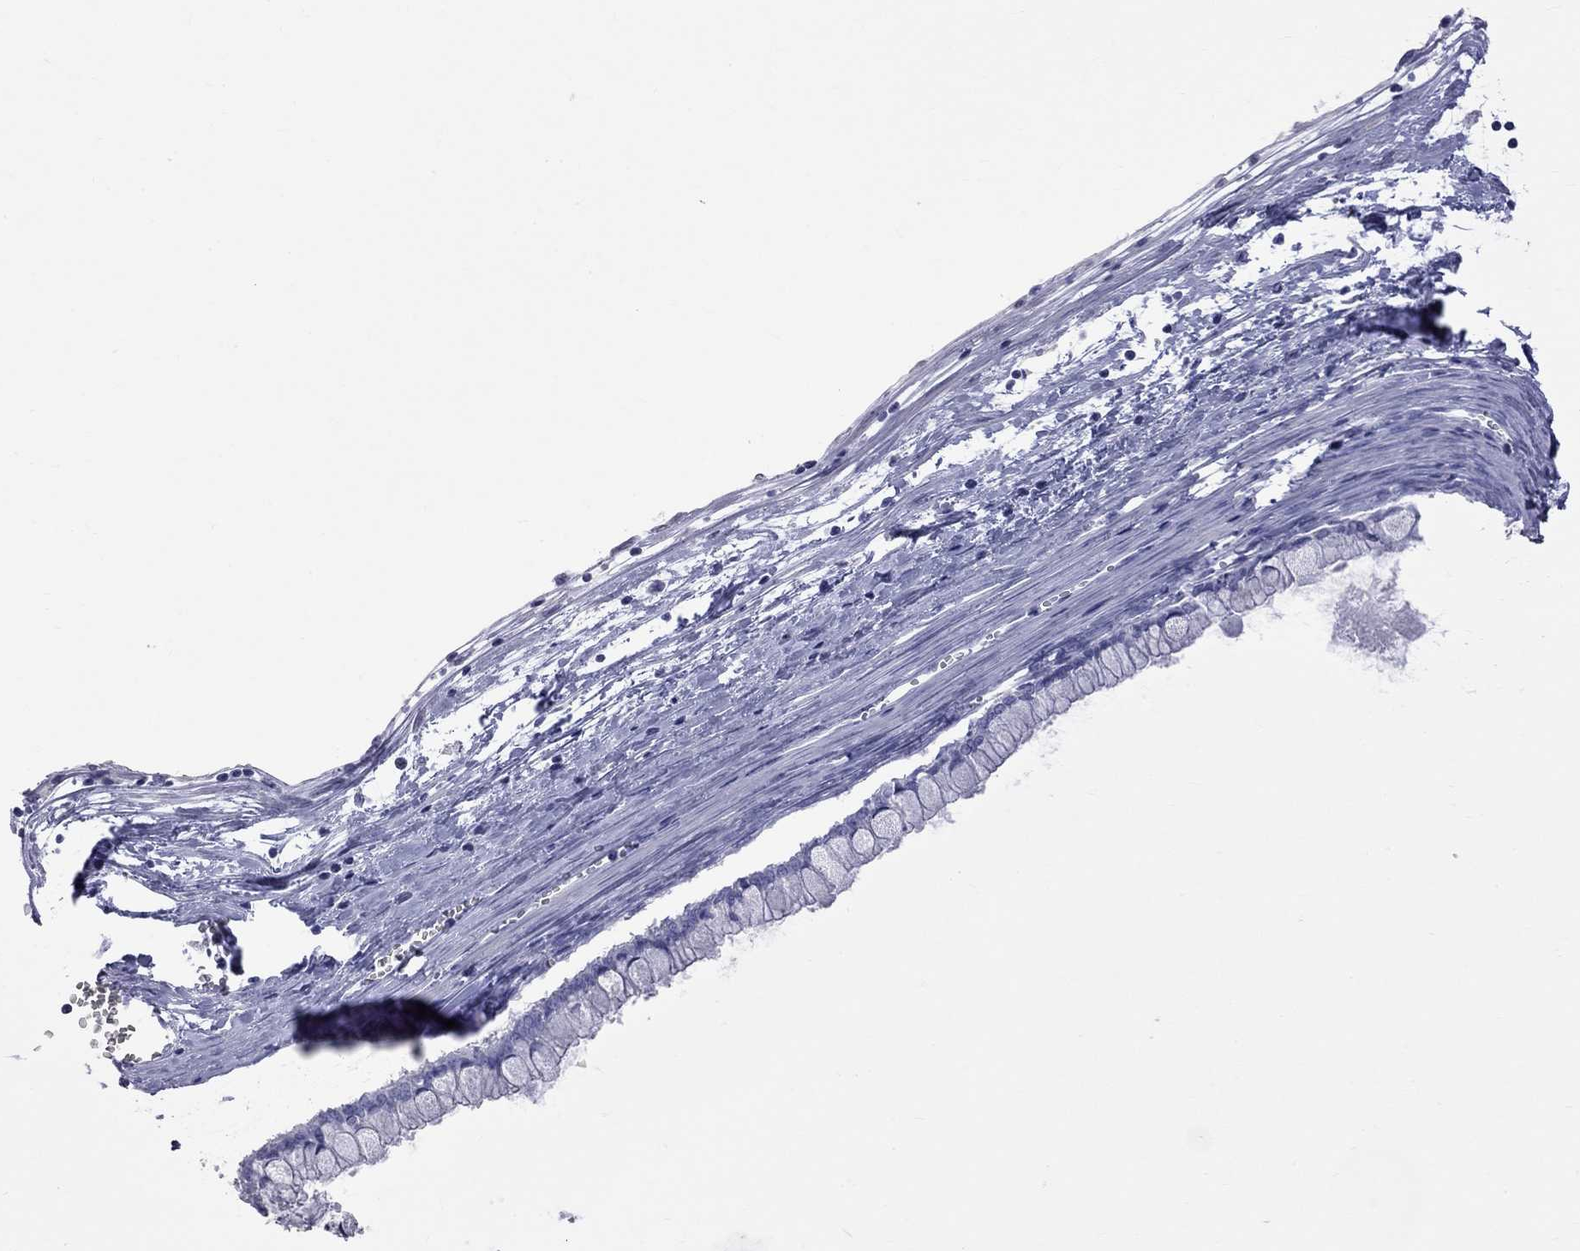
{"staining": {"intensity": "negative", "quantity": "none", "location": "none"}, "tissue": "ovarian cancer", "cell_type": "Tumor cells", "image_type": "cancer", "snomed": [{"axis": "morphology", "description": "Cystadenocarcinoma, mucinous, NOS"}, {"axis": "topography", "description": "Ovary"}], "caption": "Immunohistochemical staining of human mucinous cystadenocarcinoma (ovarian) demonstrates no significant expression in tumor cells. Nuclei are stained in blue.", "gene": "KCND2", "patient": {"sex": "female", "age": 67}}